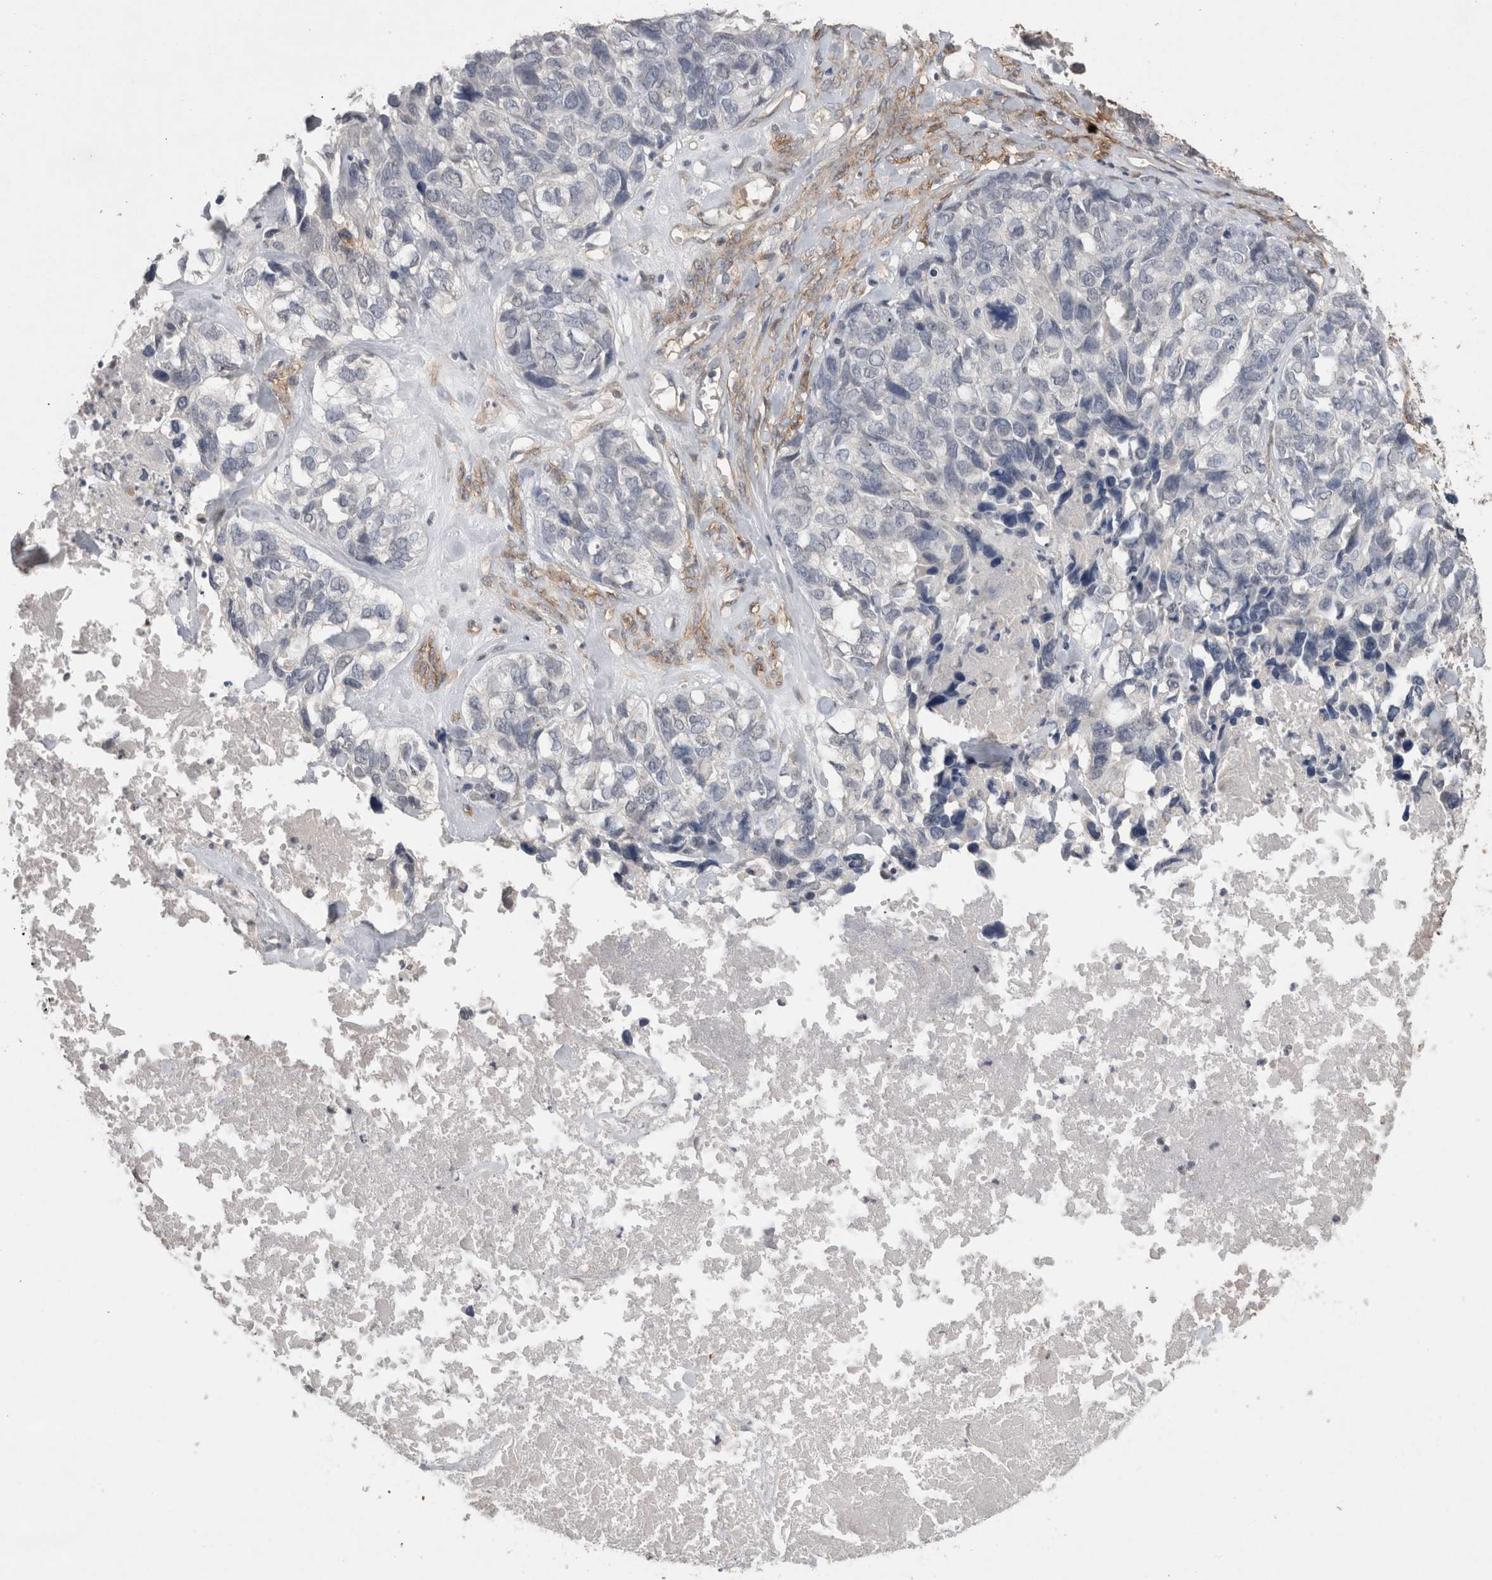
{"staining": {"intensity": "negative", "quantity": "none", "location": "none"}, "tissue": "ovarian cancer", "cell_type": "Tumor cells", "image_type": "cancer", "snomed": [{"axis": "morphology", "description": "Cystadenocarcinoma, serous, NOS"}, {"axis": "topography", "description": "Ovary"}], "caption": "Histopathology image shows no protein staining in tumor cells of ovarian serous cystadenocarcinoma tissue.", "gene": "RECK", "patient": {"sex": "female", "age": 79}}